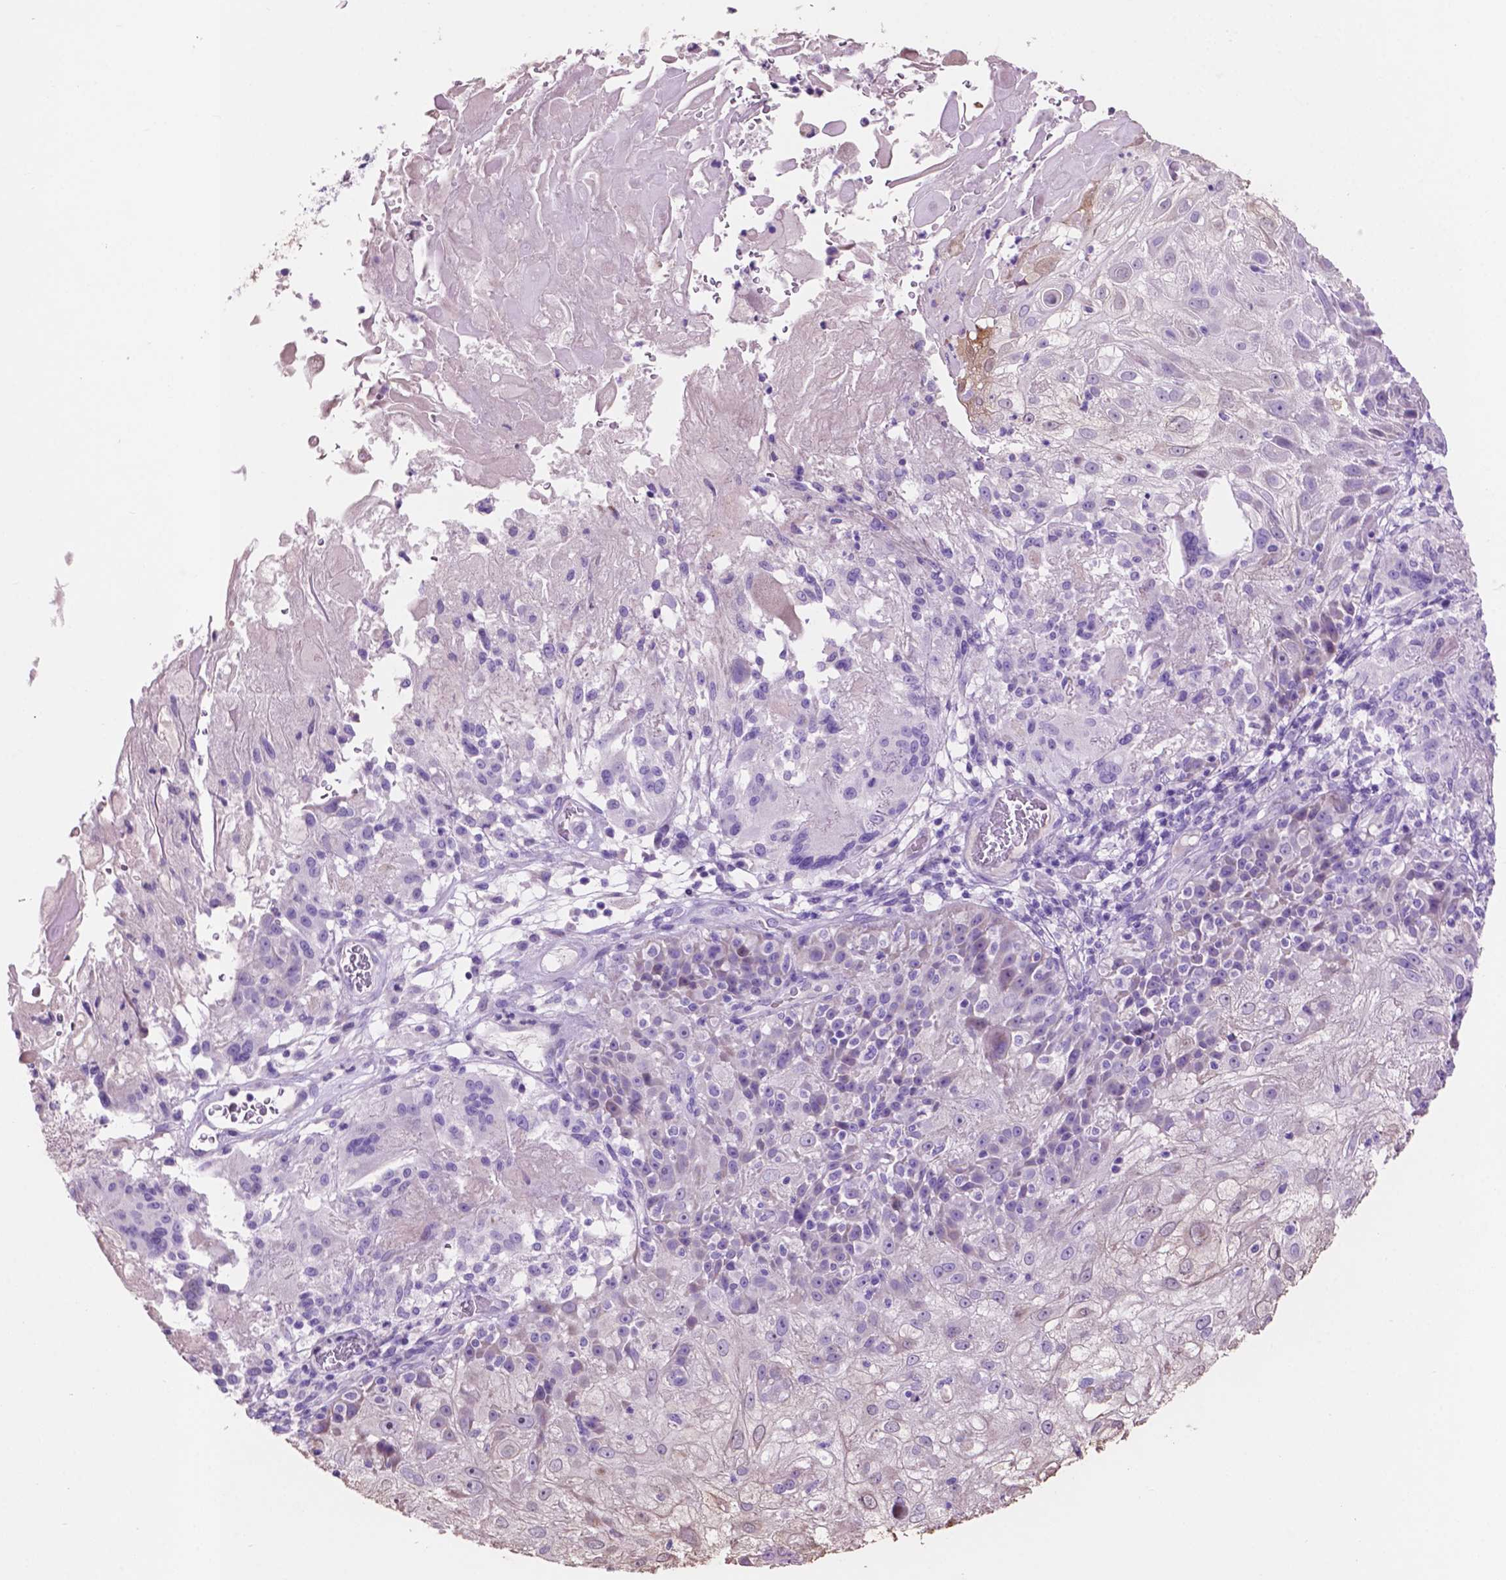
{"staining": {"intensity": "negative", "quantity": "none", "location": "none"}, "tissue": "skin cancer", "cell_type": "Tumor cells", "image_type": "cancer", "snomed": [{"axis": "morphology", "description": "Normal tissue, NOS"}, {"axis": "morphology", "description": "Squamous cell carcinoma, NOS"}, {"axis": "topography", "description": "Skin"}], "caption": "An image of skin cancer (squamous cell carcinoma) stained for a protein displays no brown staining in tumor cells.", "gene": "CLDN17", "patient": {"sex": "female", "age": 83}}